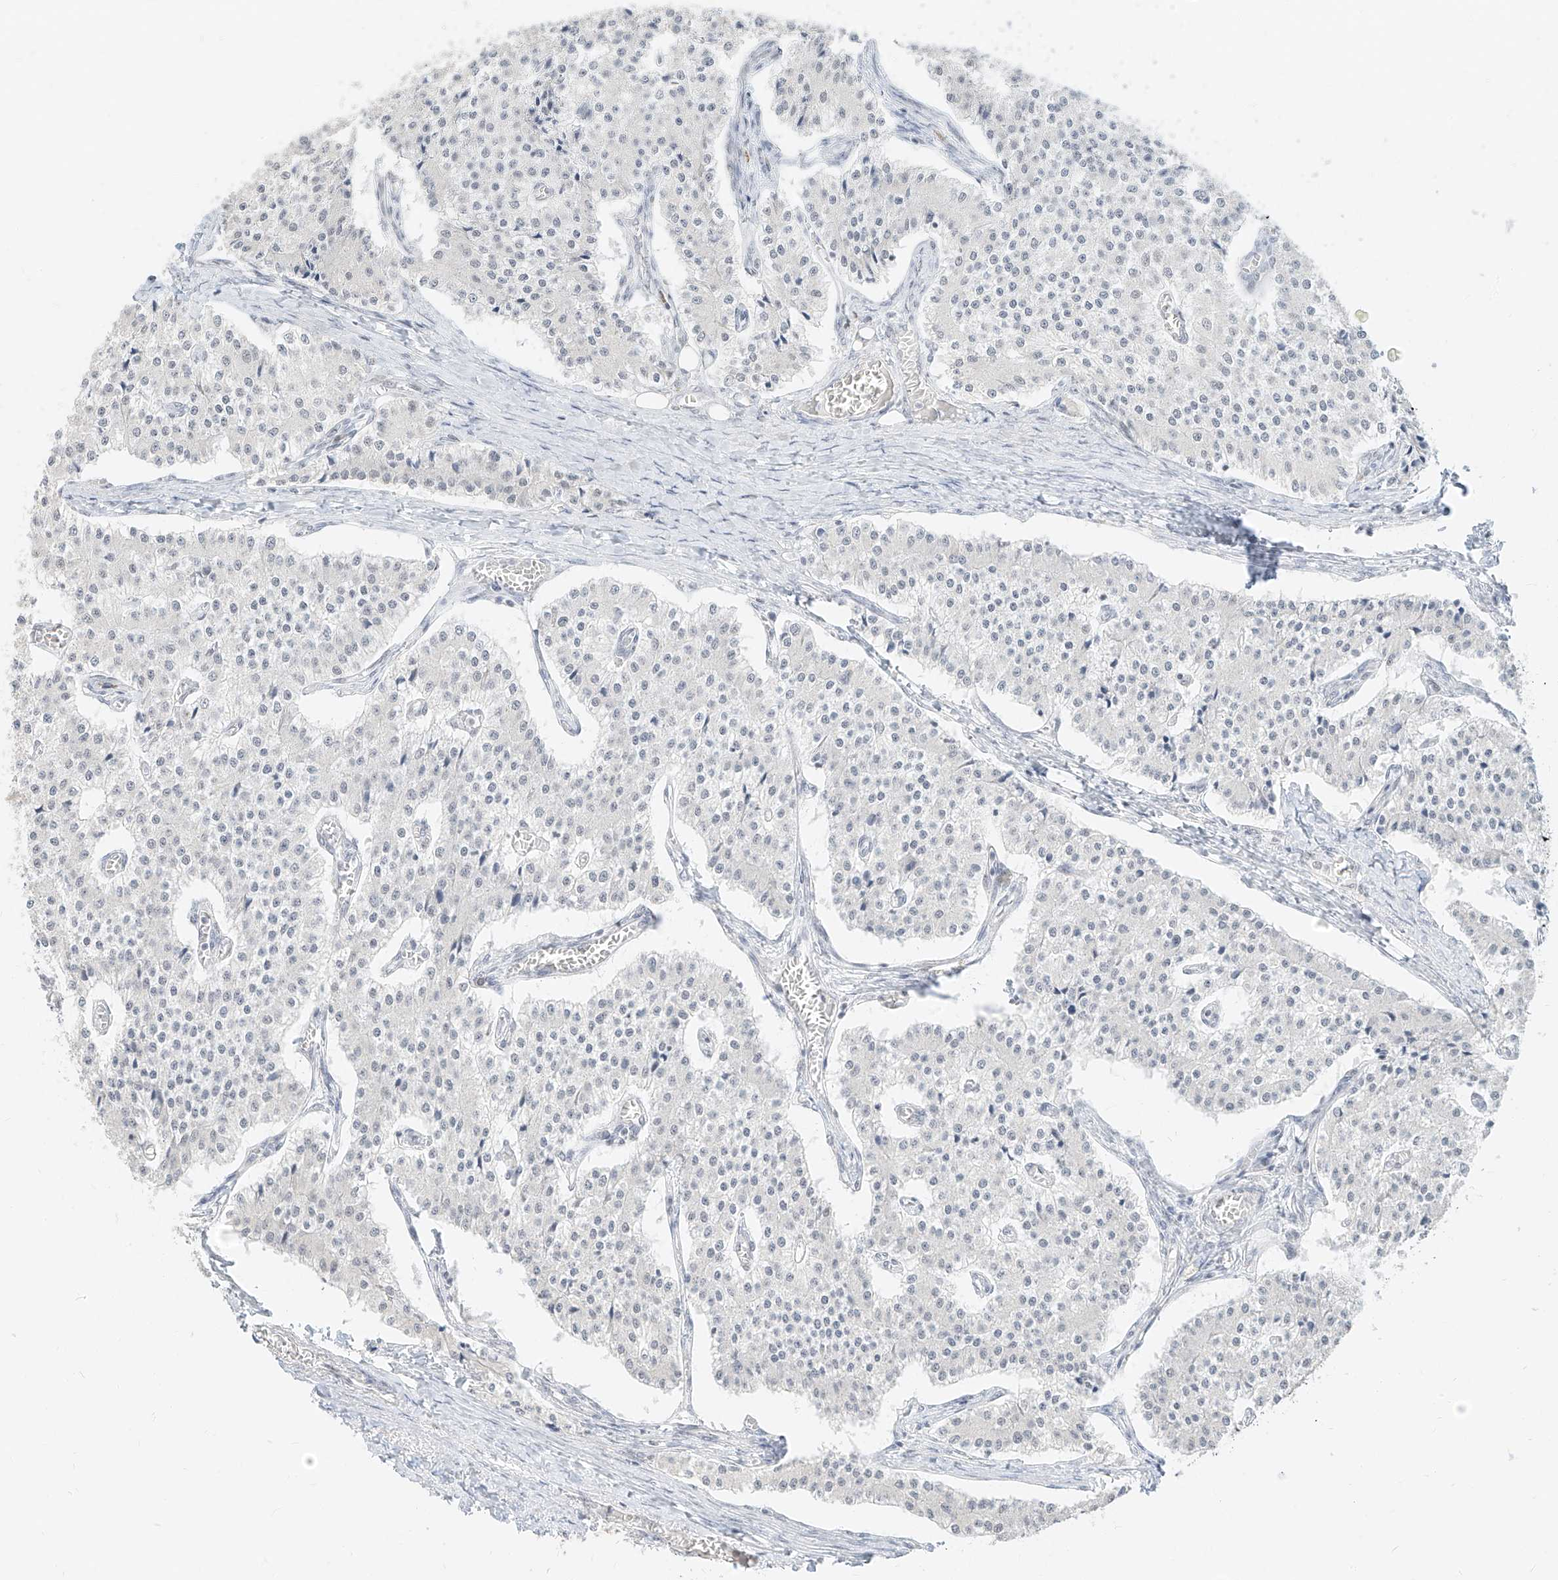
{"staining": {"intensity": "negative", "quantity": "none", "location": "none"}, "tissue": "carcinoid", "cell_type": "Tumor cells", "image_type": "cancer", "snomed": [{"axis": "morphology", "description": "Carcinoid, malignant, NOS"}, {"axis": "topography", "description": "Colon"}], "caption": "Tumor cells are negative for brown protein staining in carcinoid (malignant). (Brightfield microscopy of DAB immunohistochemistry (IHC) at high magnification).", "gene": "SUPT5H", "patient": {"sex": "female", "age": 52}}